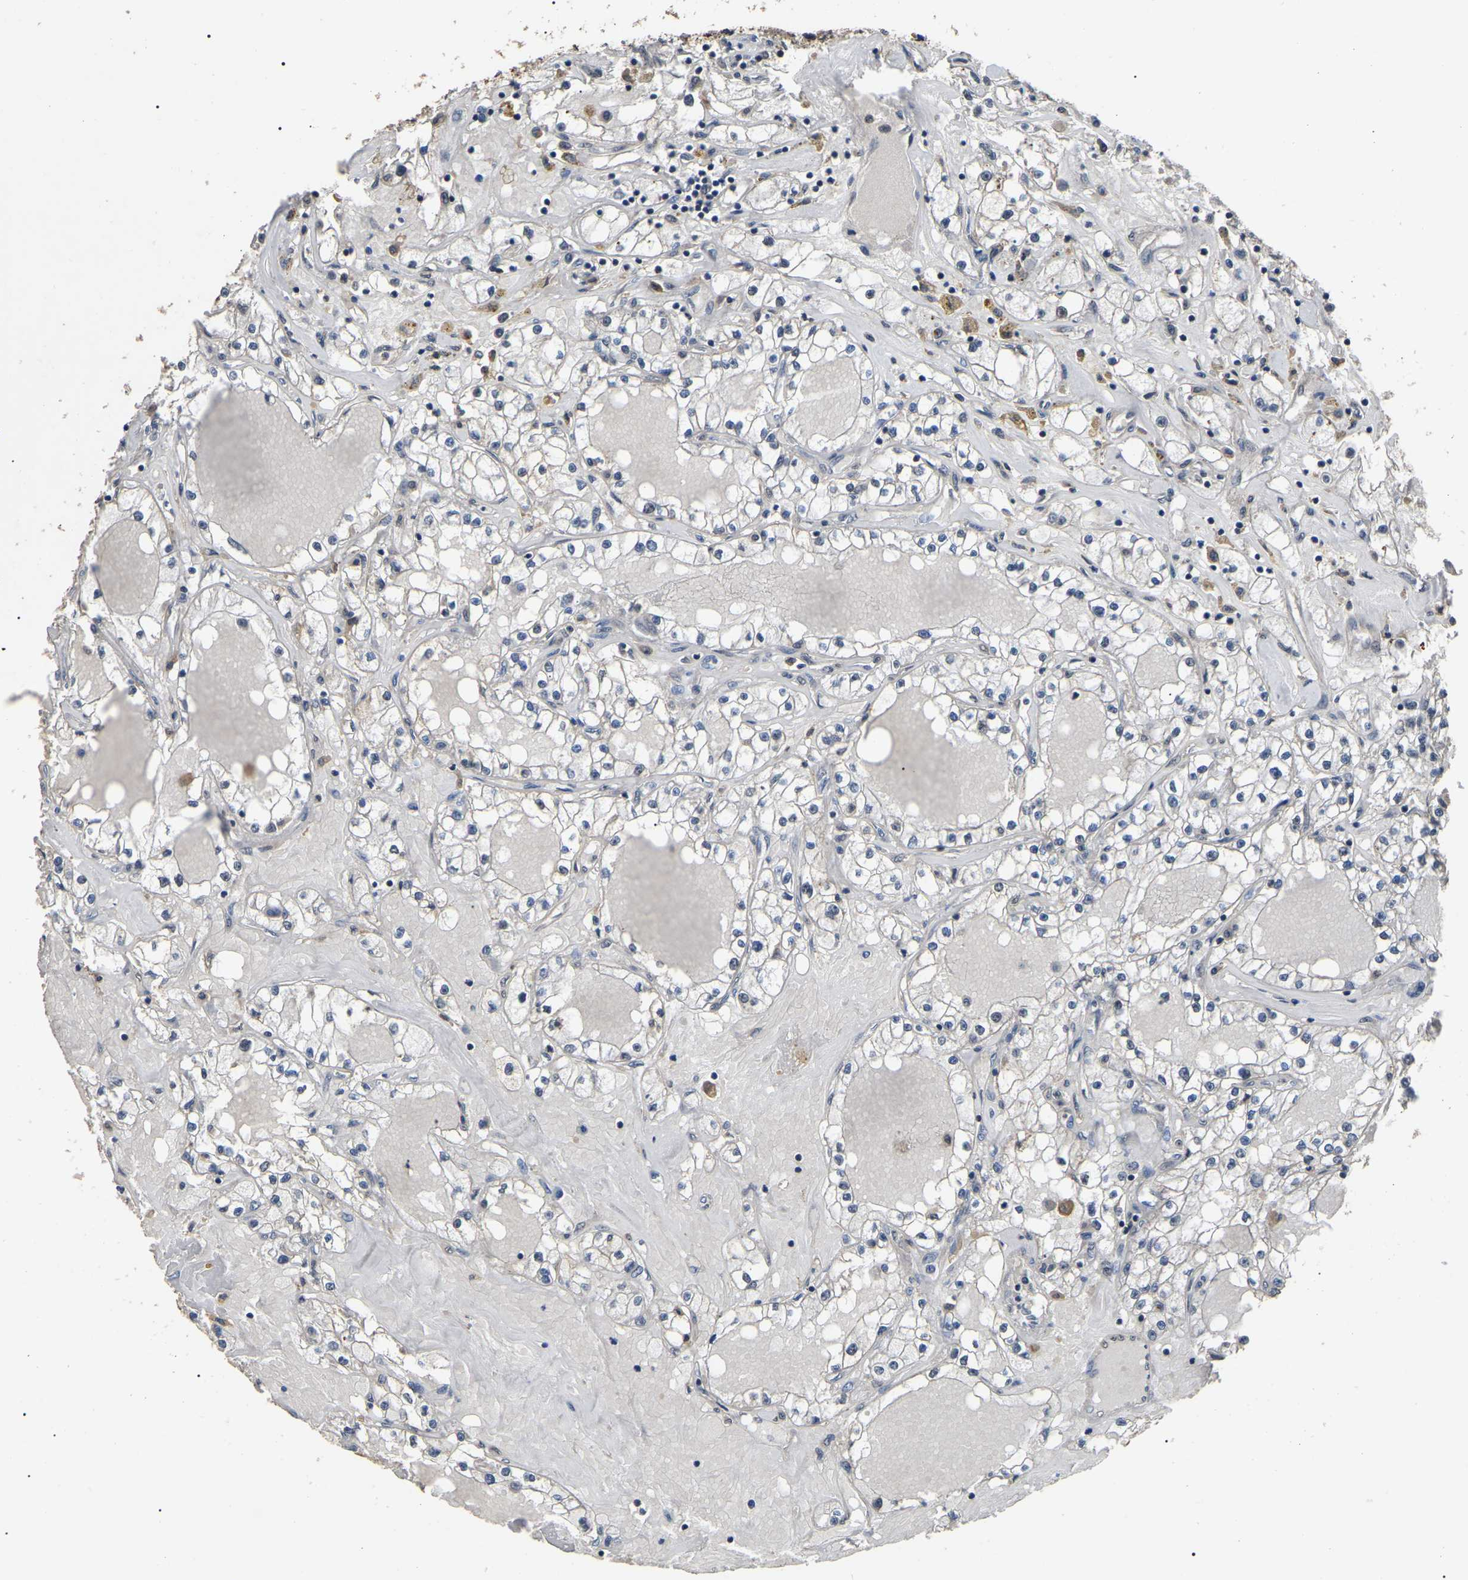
{"staining": {"intensity": "negative", "quantity": "none", "location": "none"}, "tissue": "renal cancer", "cell_type": "Tumor cells", "image_type": "cancer", "snomed": [{"axis": "morphology", "description": "Adenocarcinoma, NOS"}, {"axis": "topography", "description": "Kidney"}], "caption": "There is no significant positivity in tumor cells of renal adenocarcinoma. The staining is performed using DAB (3,3'-diaminobenzidine) brown chromogen with nuclei counter-stained in using hematoxylin.", "gene": "PPM1E", "patient": {"sex": "male", "age": 56}}